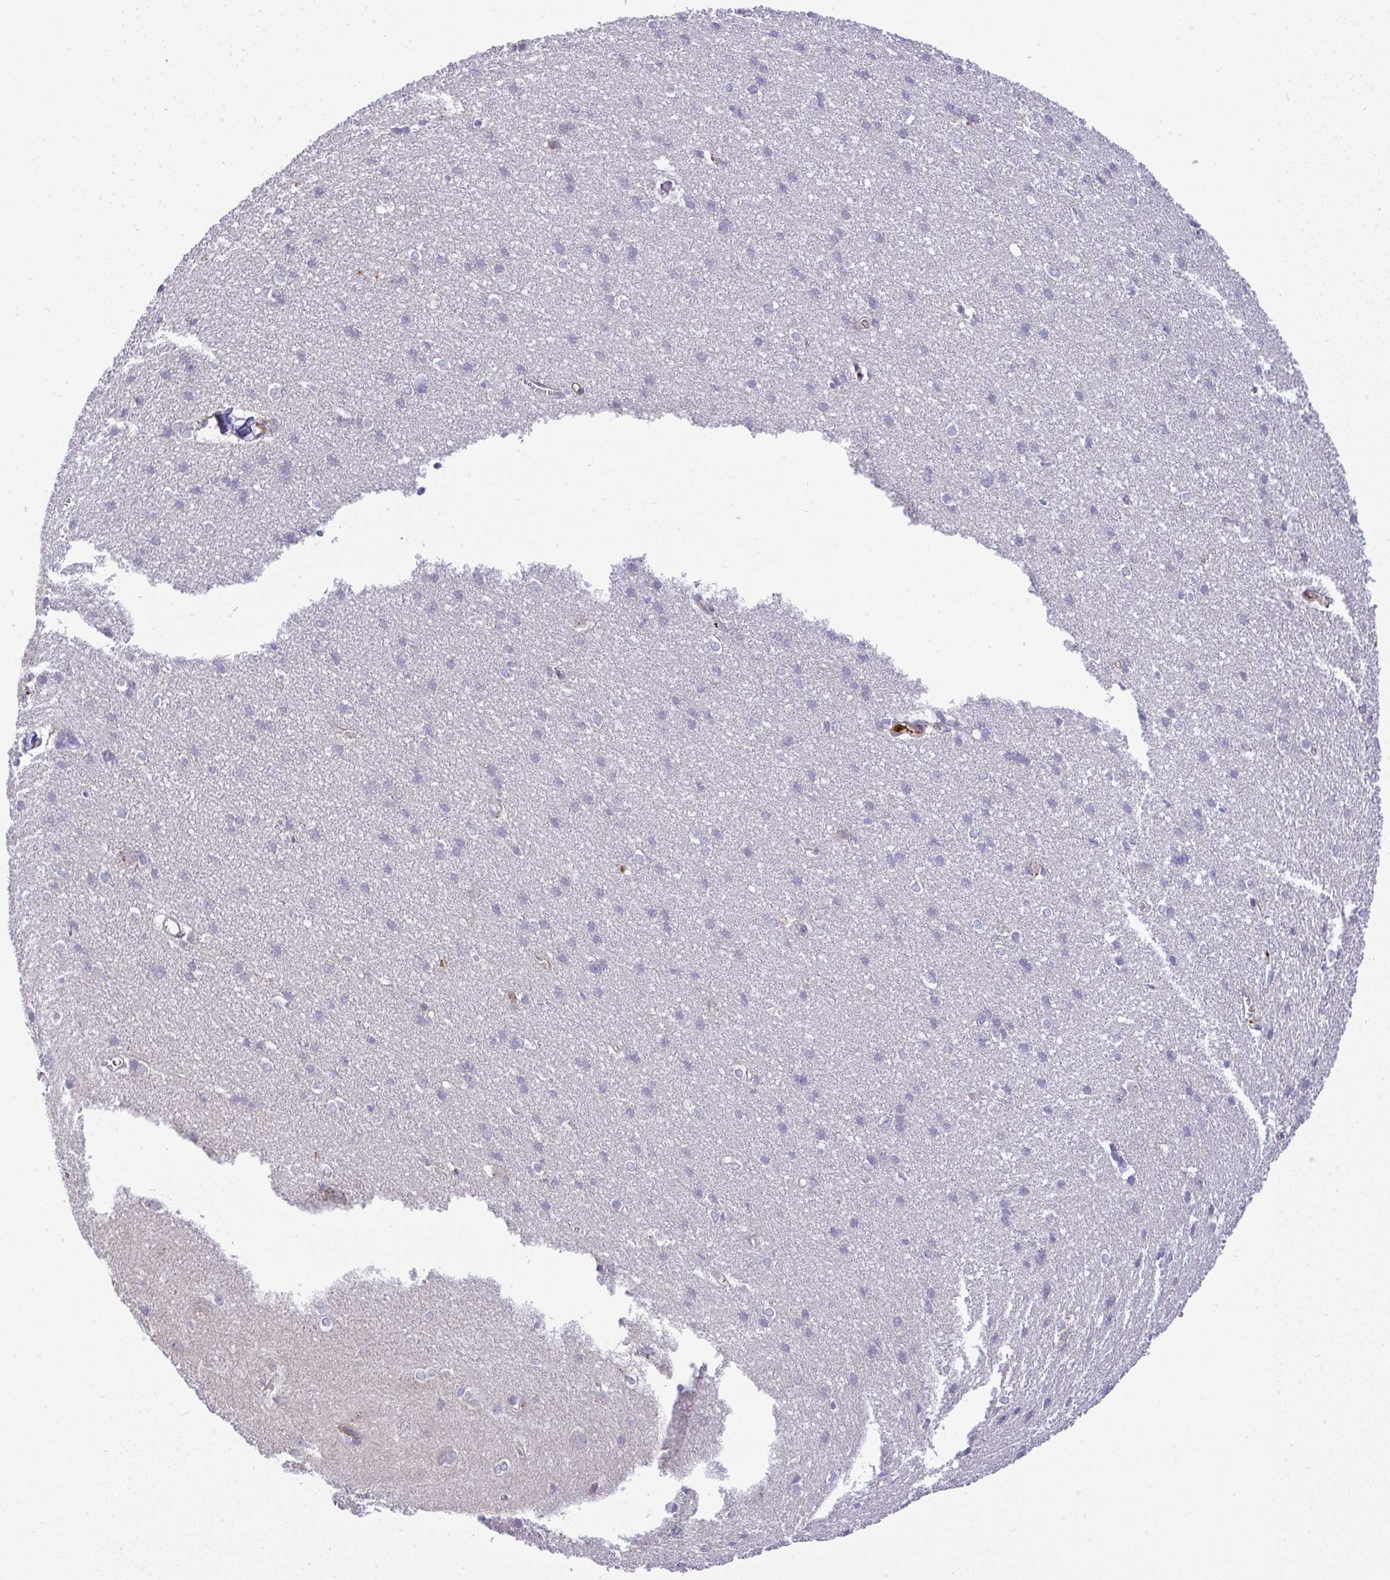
{"staining": {"intensity": "negative", "quantity": "none", "location": "none"}, "tissue": "cerebral cortex", "cell_type": "Endothelial cells", "image_type": "normal", "snomed": [{"axis": "morphology", "description": "Normal tissue, NOS"}, {"axis": "topography", "description": "Cerebral cortex"}], "caption": "This photomicrograph is of unremarkable cerebral cortex stained with immunohistochemistry to label a protein in brown with the nuclei are counter-stained blue. There is no staining in endothelial cells. Brightfield microscopy of immunohistochemistry (IHC) stained with DAB (3,3'-diaminobenzidine) (brown) and hematoxylin (blue), captured at high magnification.", "gene": "GRID2", "patient": {"sex": "male", "age": 37}}